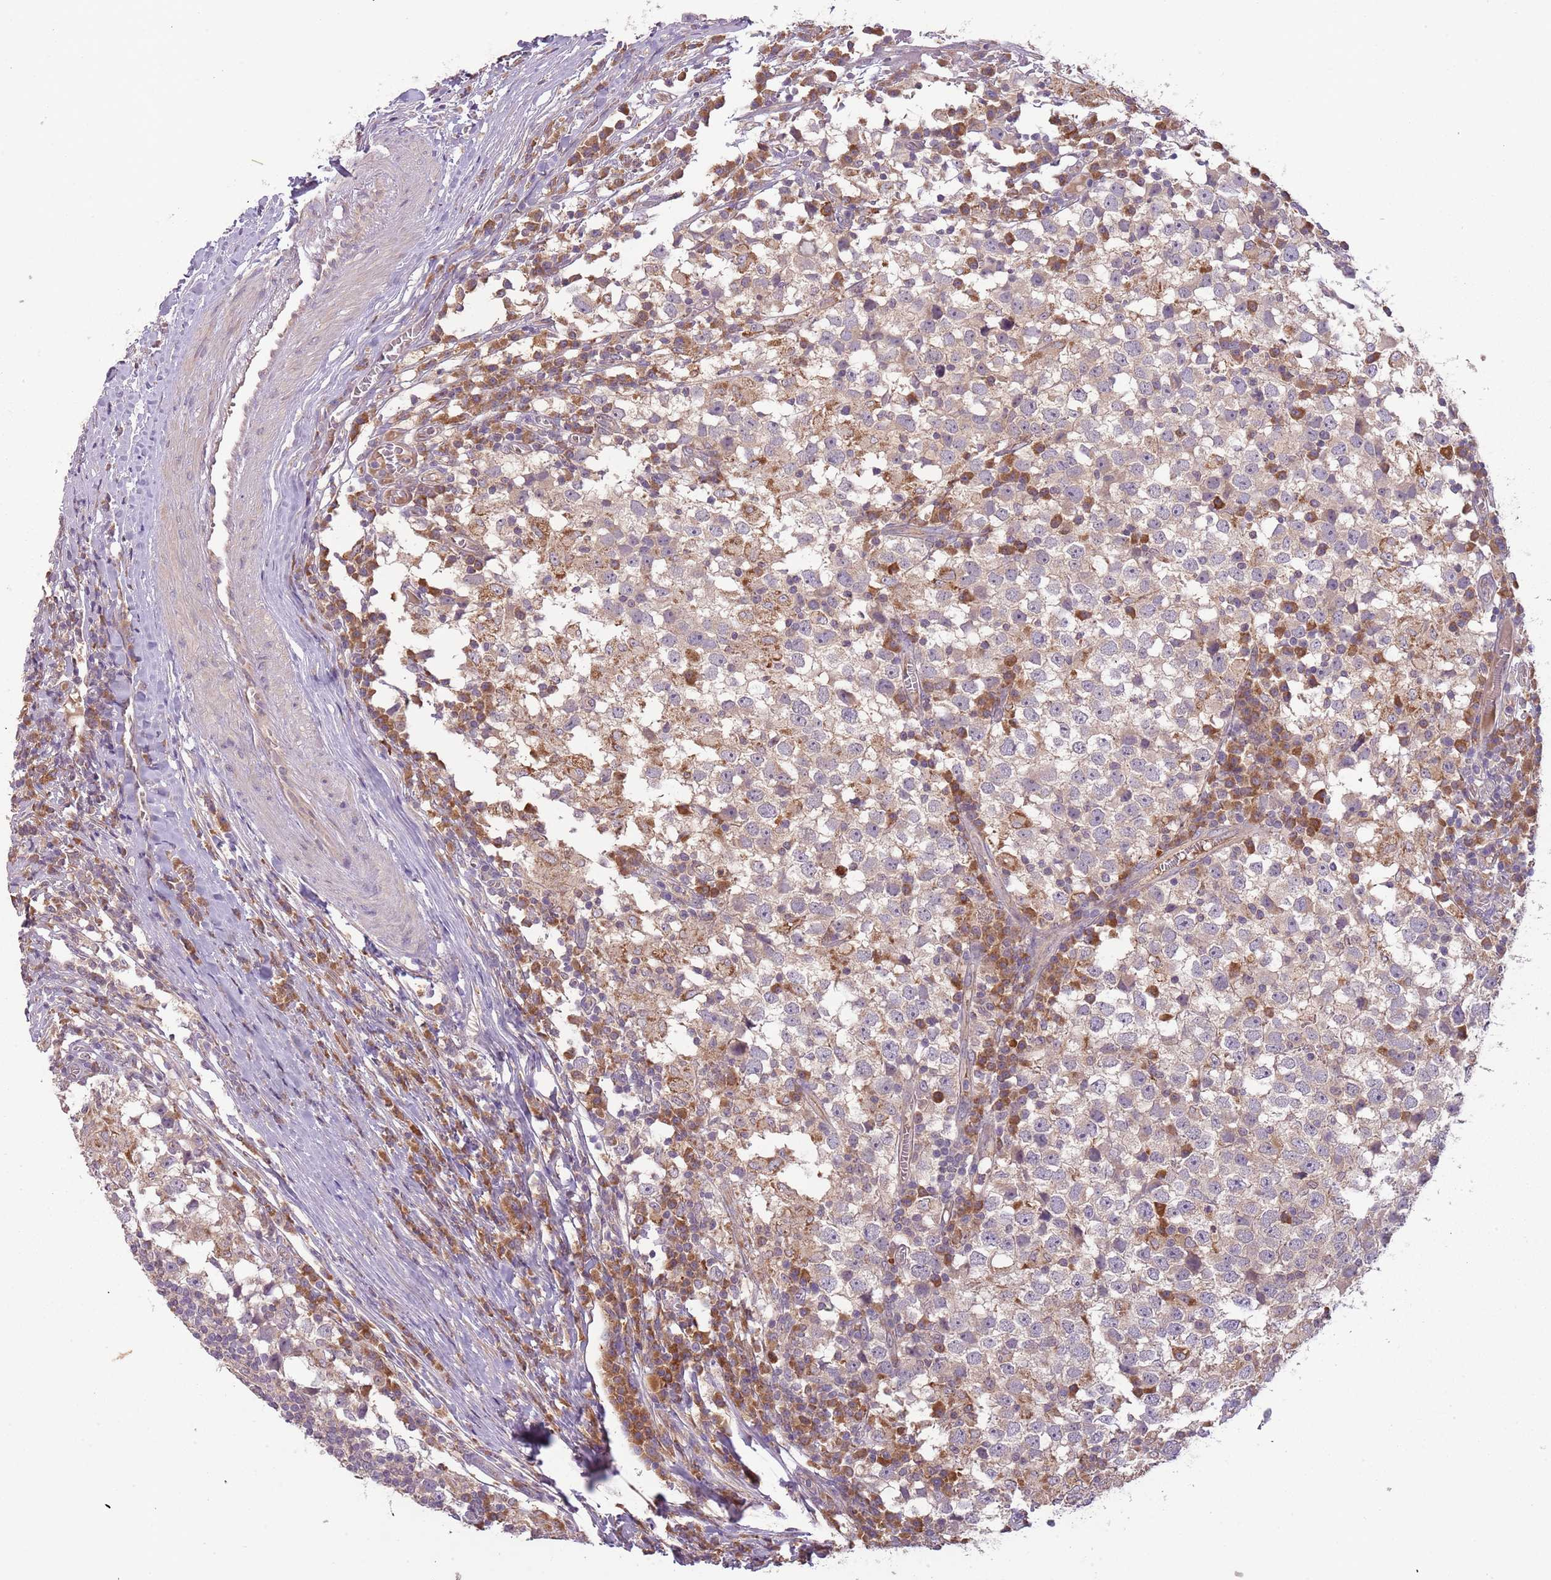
{"staining": {"intensity": "weak", "quantity": "25%-75%", "location": "cytoplasmic/membranous"}, "tissue": "testis cancer", "cell_type": "Tumor cells", "image_type": "cancer", "snomed": [{"axis": "morphology", "description": "Seminoma, NOS"}, {"axis": "topography", "description": "Testis"}], "caption": "An IHC photomicrograph of tumor tissue is shown. Protein staining in brown labels weak cytoplasmic/membranous positivity in testis cancer (seminoma) within tumor cells.", "gene": "FECH", "patient": {"sex": "male", "age": 65}}